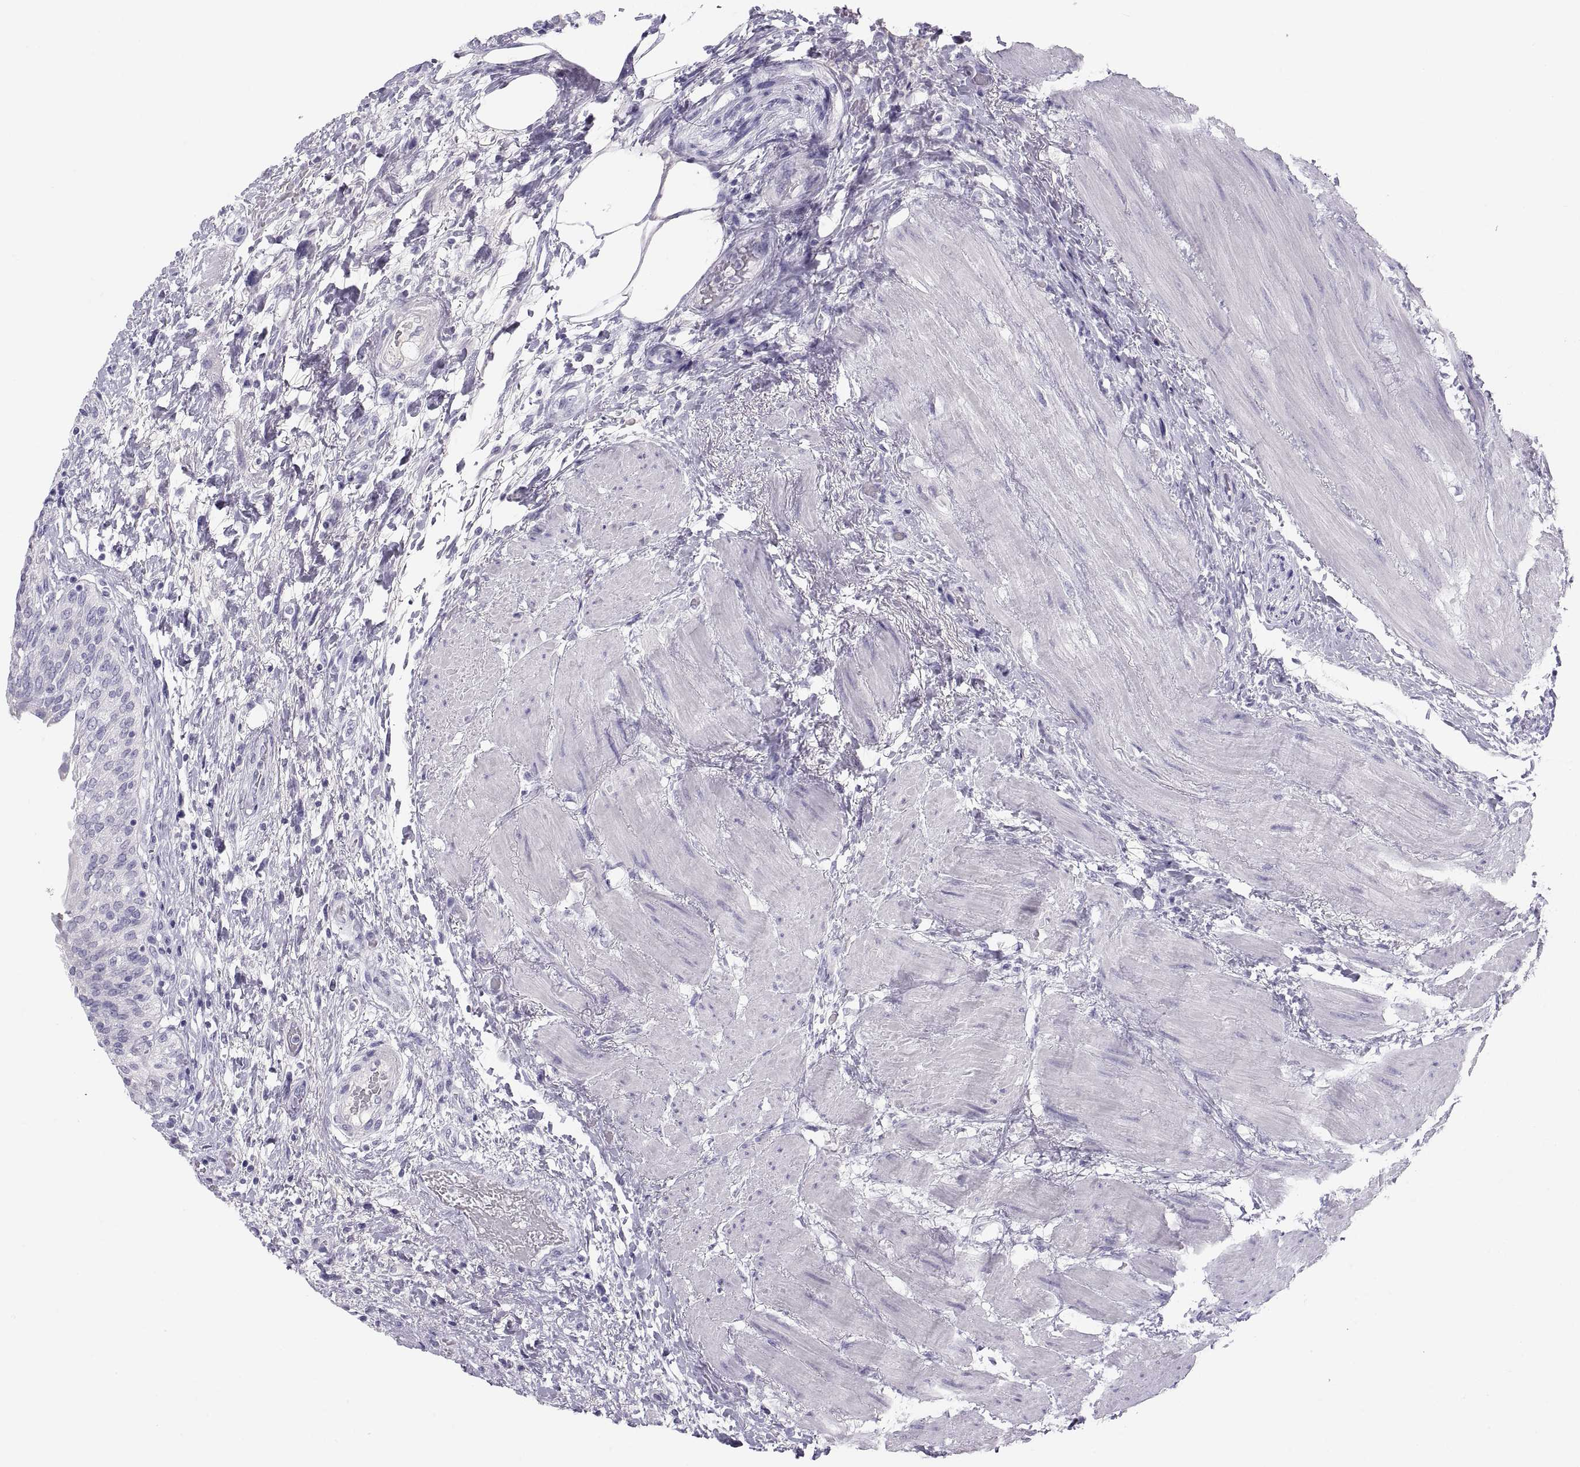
{"staining": {"intensity": "negative", "quantity": "none", "location": "none"}, "tissue": "urinary bladder", "cell_type": "Urothelial cells", "image_type": "normal", "snomed": [{"axis": "morphology", "description": "Normal tissue, NOS"}, {"axis": "morphology", "description": "Metaplasia, NOS"}, {"axis": "topography", "description": "Urinary bladder"}], "caption": "The image exhibits no staining of urothelial cells in normal urinary bladder.", "gene": "MAGEB2", "patient": {"sex": "male", "age": 68}}